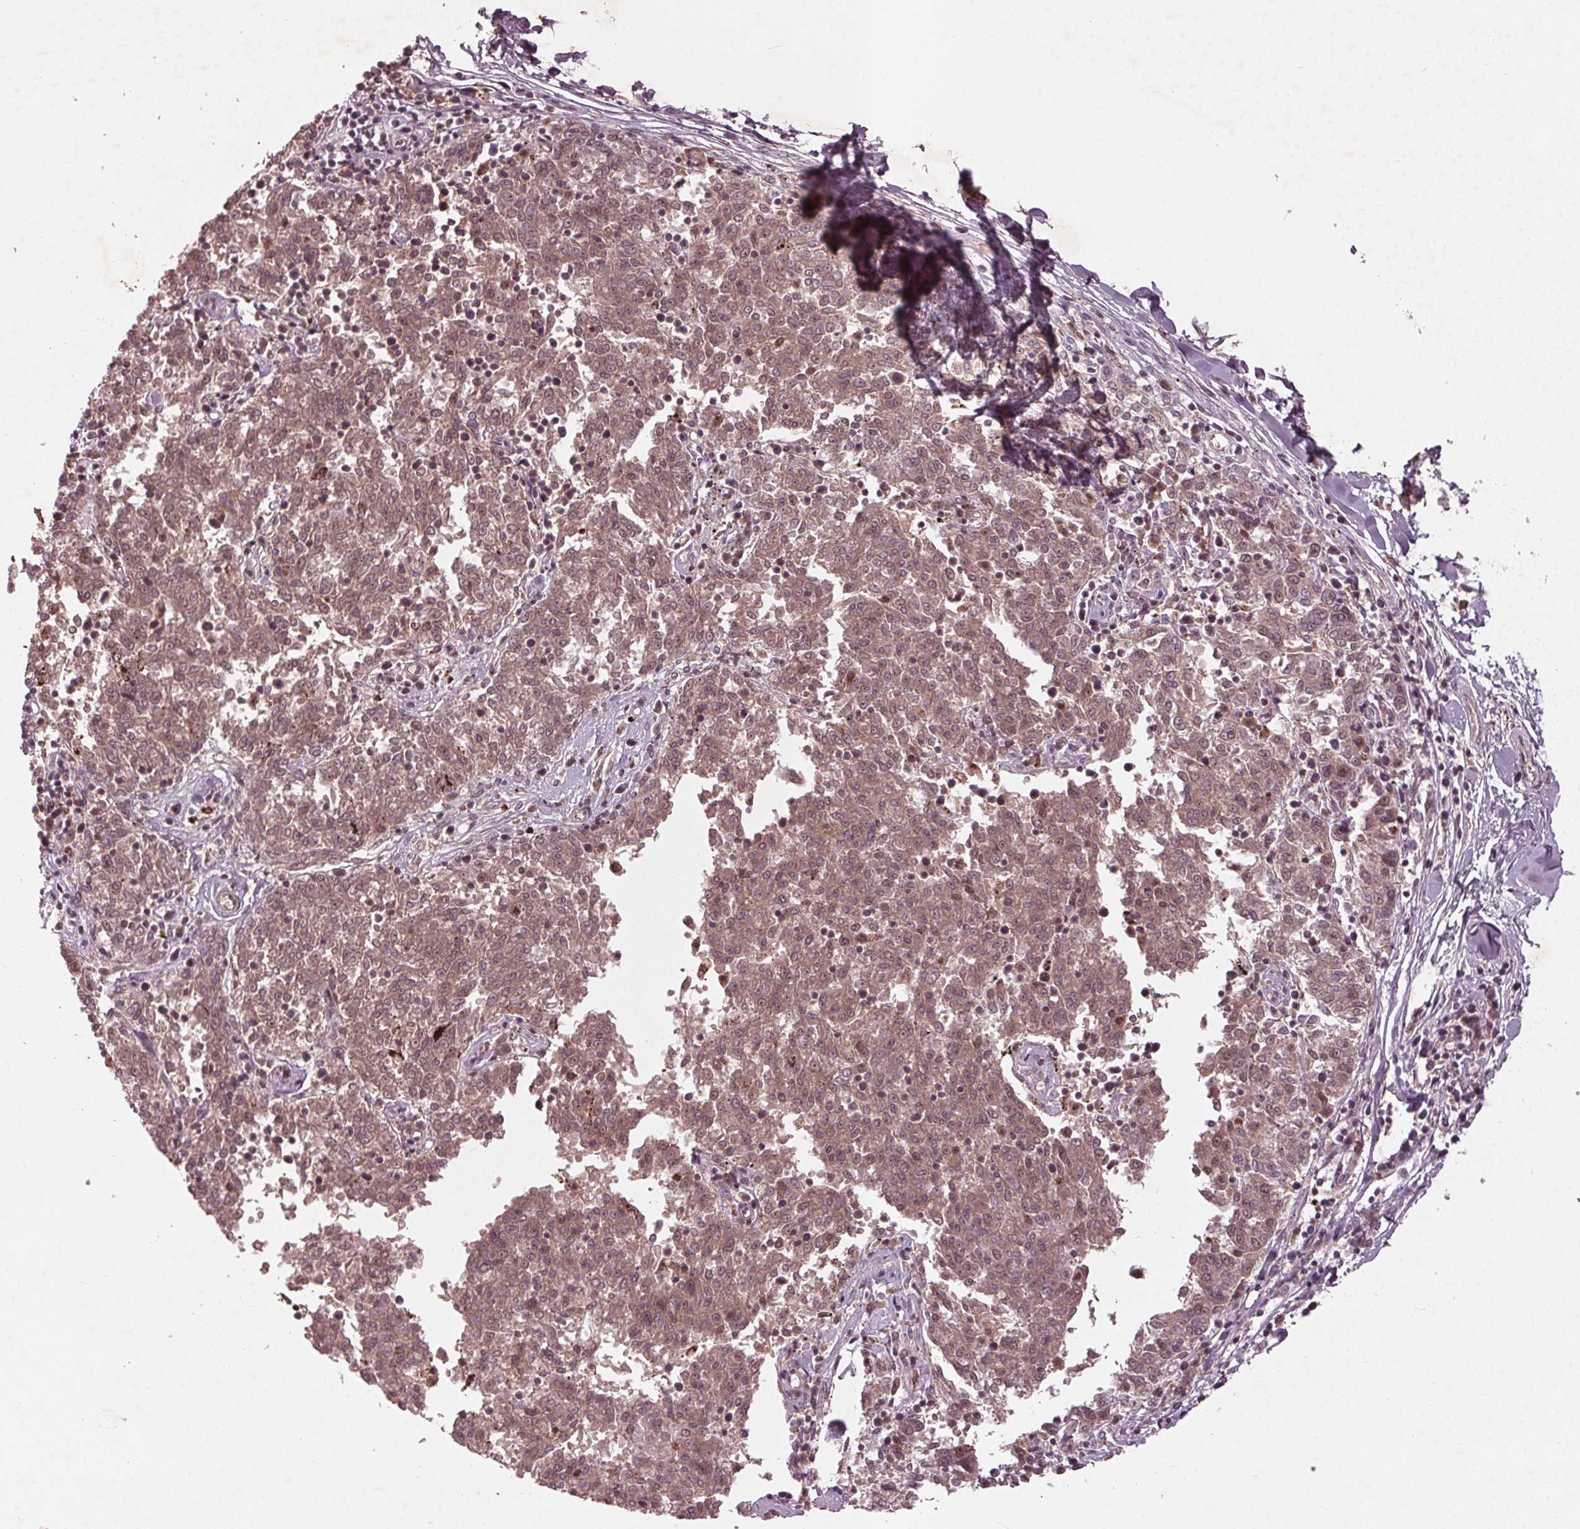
{"staining": {"intensity": "weak", "quantity": ">75%", "location": "cytoplasmic/membranous"}, "tissue": "melanoma", "cell_type": "Tumor cells", "image_type": "cancer", "snomed": [{"axis": "morphology", "description": "Malignant melanoma, NOS"}, {"axis": "topography", "description": "Skin"}], "caption": "This photomicrograph reveals immunohistochemistry staining of human melanoma, with low weak cytoplasmic/membranous positivity in about >75% of tumor cells.", "gene": "CDKL4", "patient": {"sex": "female", "age": 72}}